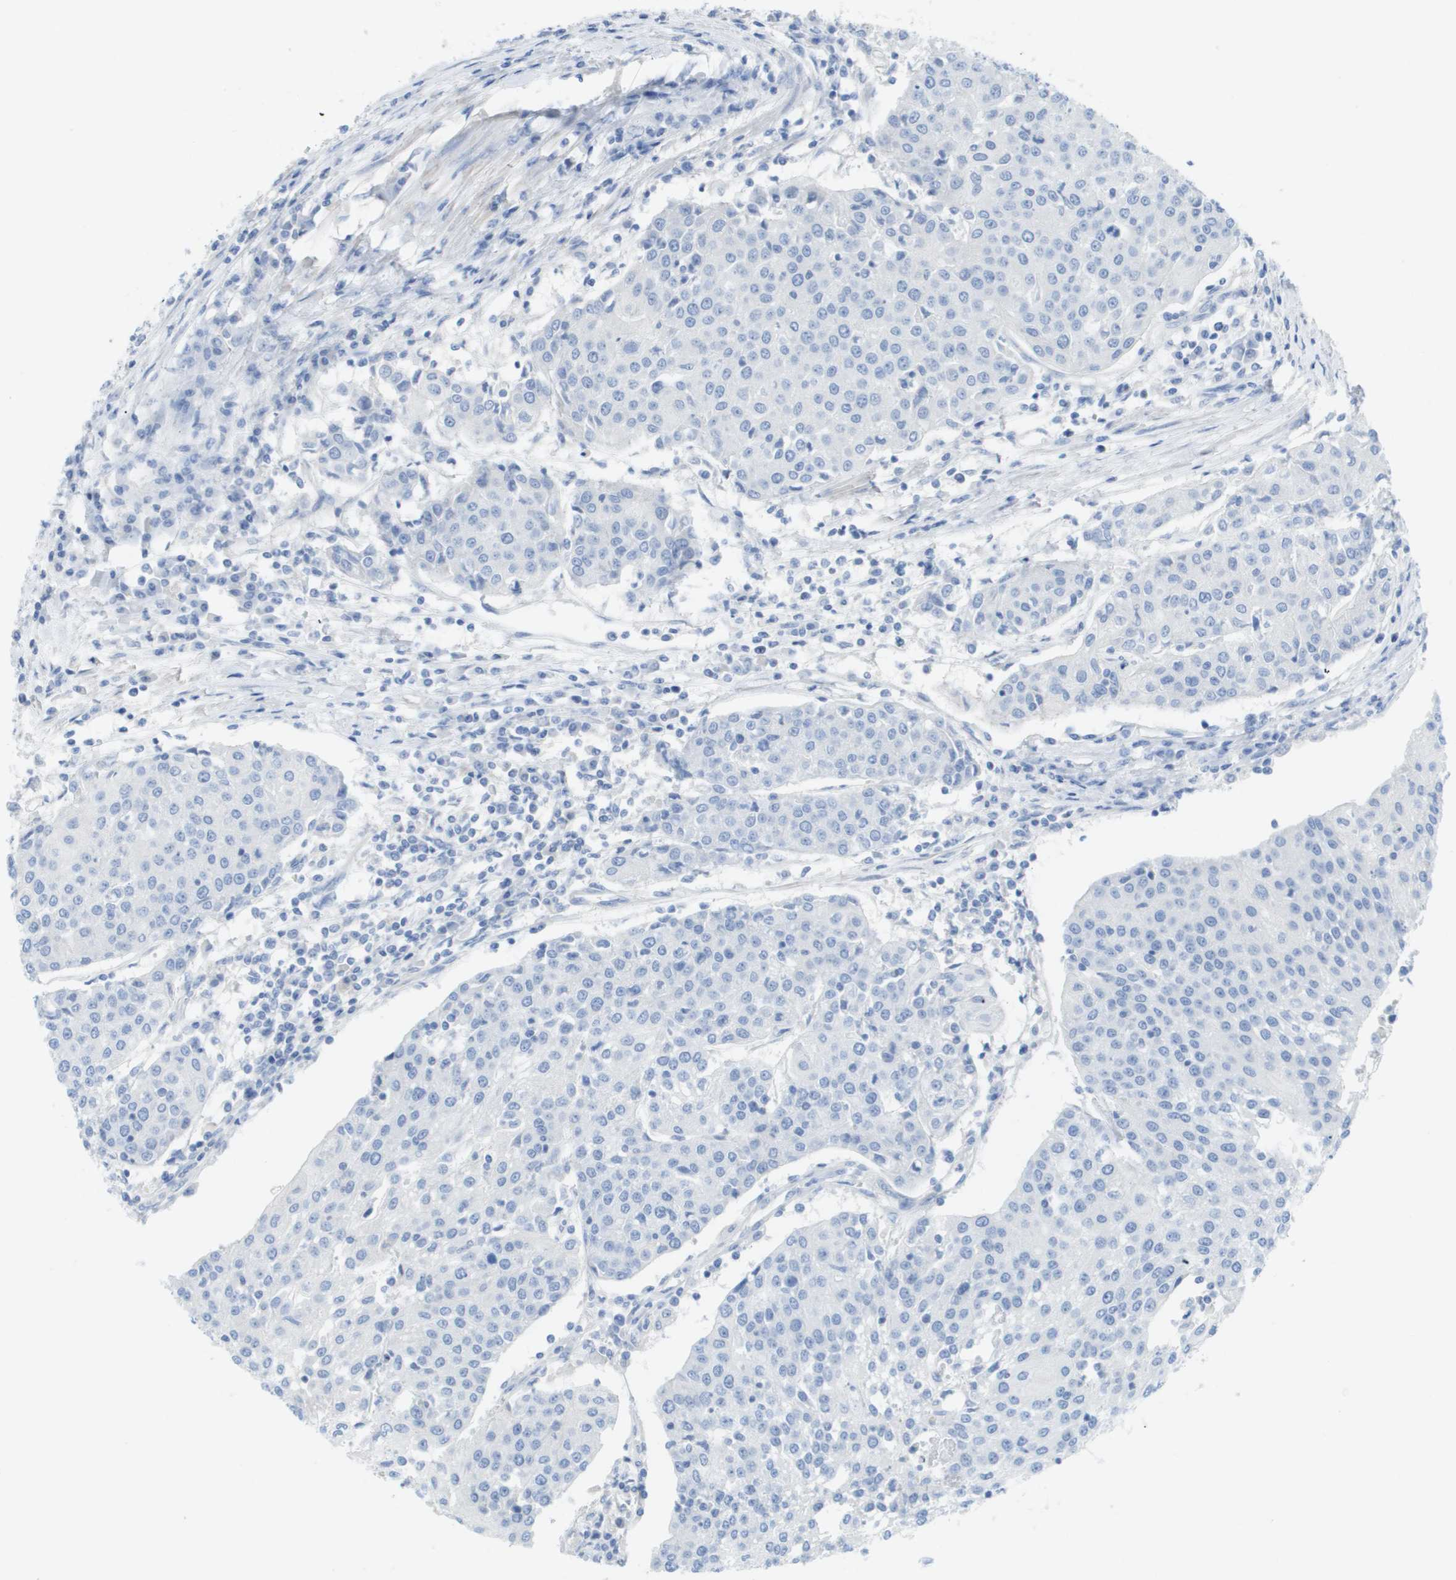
{"staining": {"intensity": "negative", "quantity": "none", "location": "none"}, "tissue": "urothelial cancer", "cell_type": "Tumor cells", "image_type": "cancer", "snomed": [{"axis": "morphology", "description": "Urothelial carcinoma, High grade"}, {"axis": "topography", "description": "Urinary bladder"}], "caption": "IHC histopathology image of neoplastic tissue: human urothelial cancer stained with DAB displays no significant protein expression in tumor cells.", "gene": "MYL3", "patient": {"sex": "female", "age": 85}}